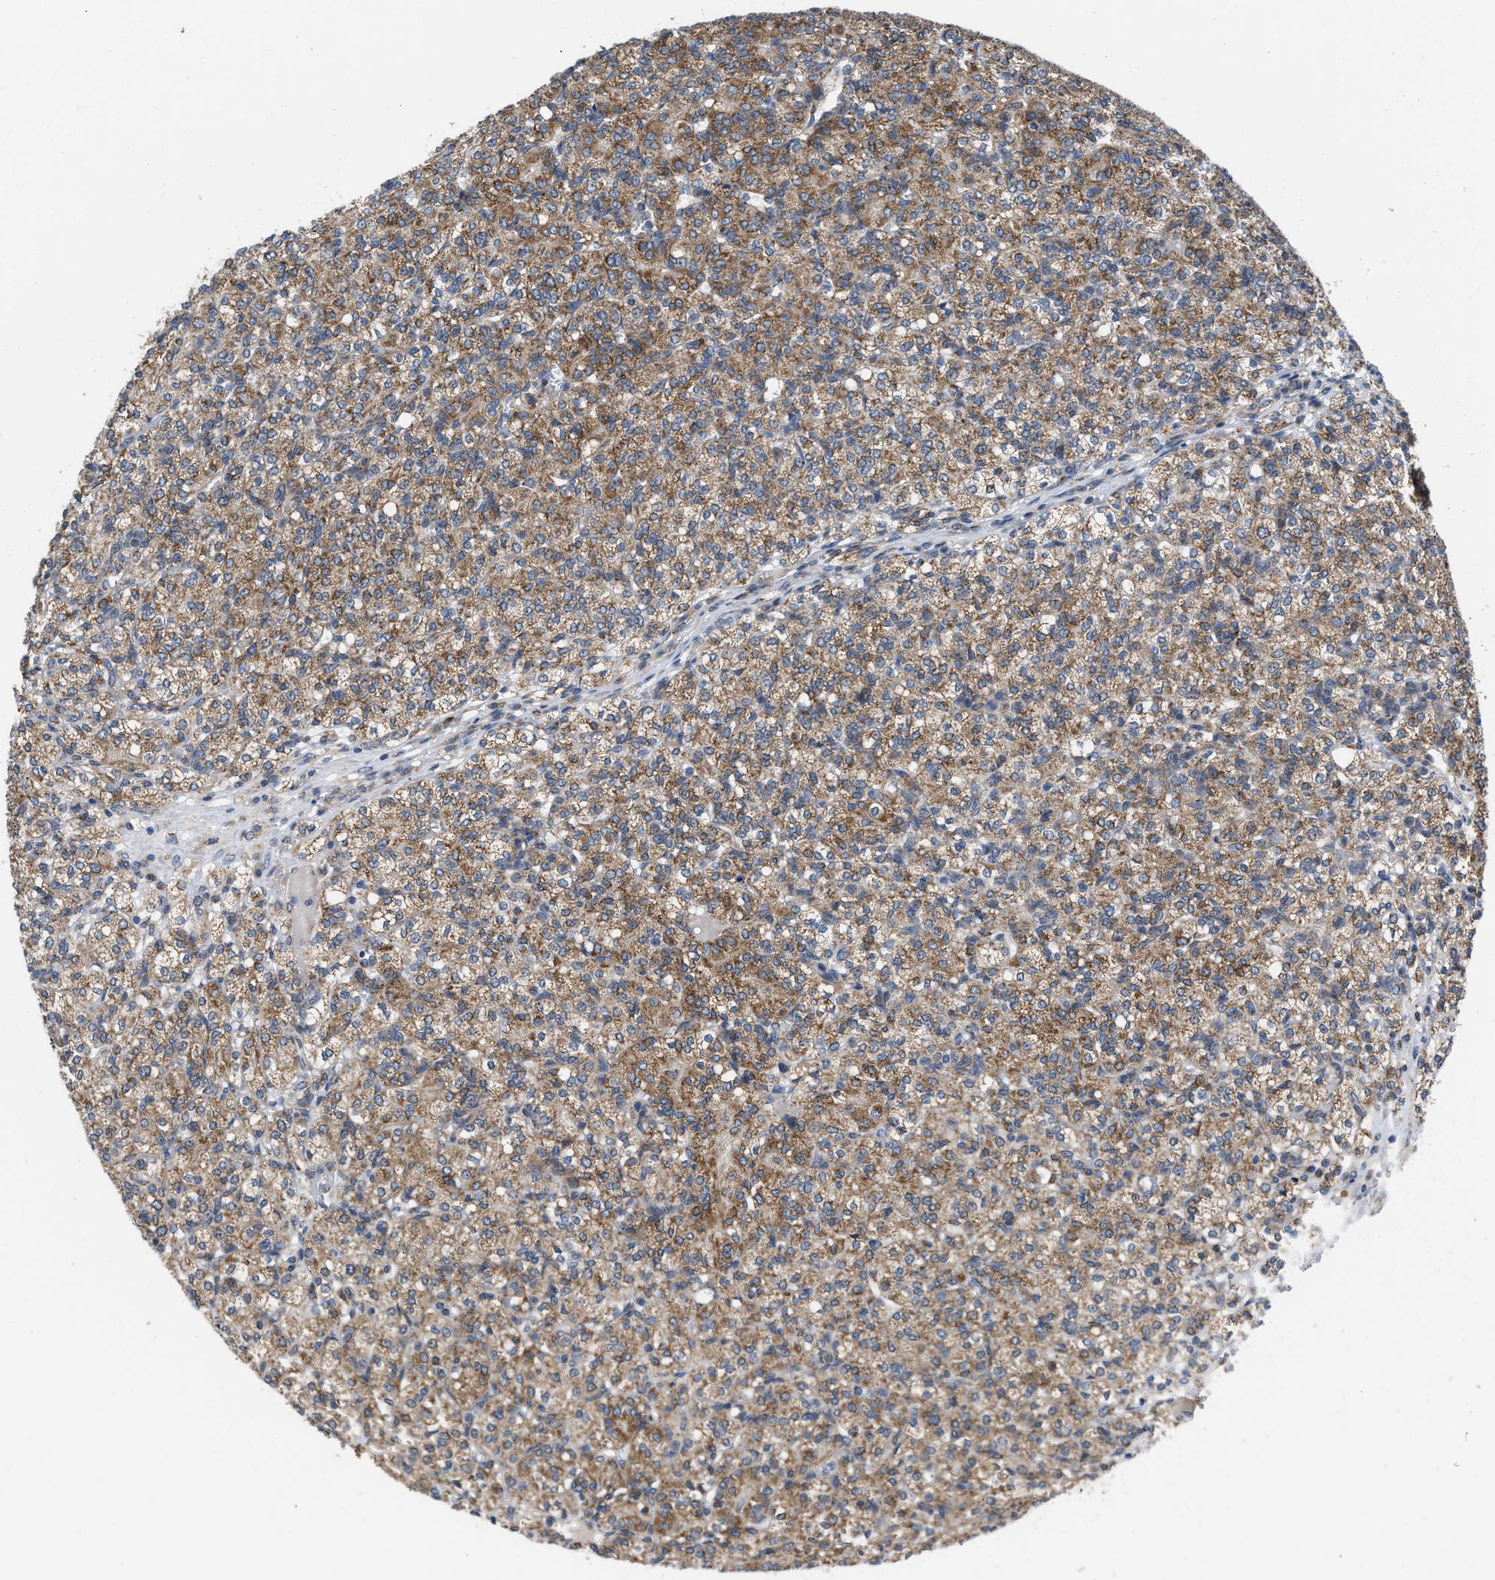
{"staining": {"intensity": "moderate", "quantity": ">75%", "location": "cytoplasmic/membranous"}, "tissue": "renal cancer", "cell_type": "Tumor cells", "image_type": "cancer", "snomed": [{"axis": "morphology", "description": "Adenocarcinoma, NOS"}, {"axis": "topography", "description": "Kidney"}], "caption": "IHC staining of renal adenocarcinoma, which reveals medium levels of moderate cytoplasmic/membranous expression in approximately >75% of tumor cells indicating moderate cytoplasmic/membranous protein positivity. The staining was performed using DAB (brown) for protein detection and nuclei were counterstained in hematoxylin (blue).", "gene": "AKAP1", "patient": {"sex": "male", "age": 77}}